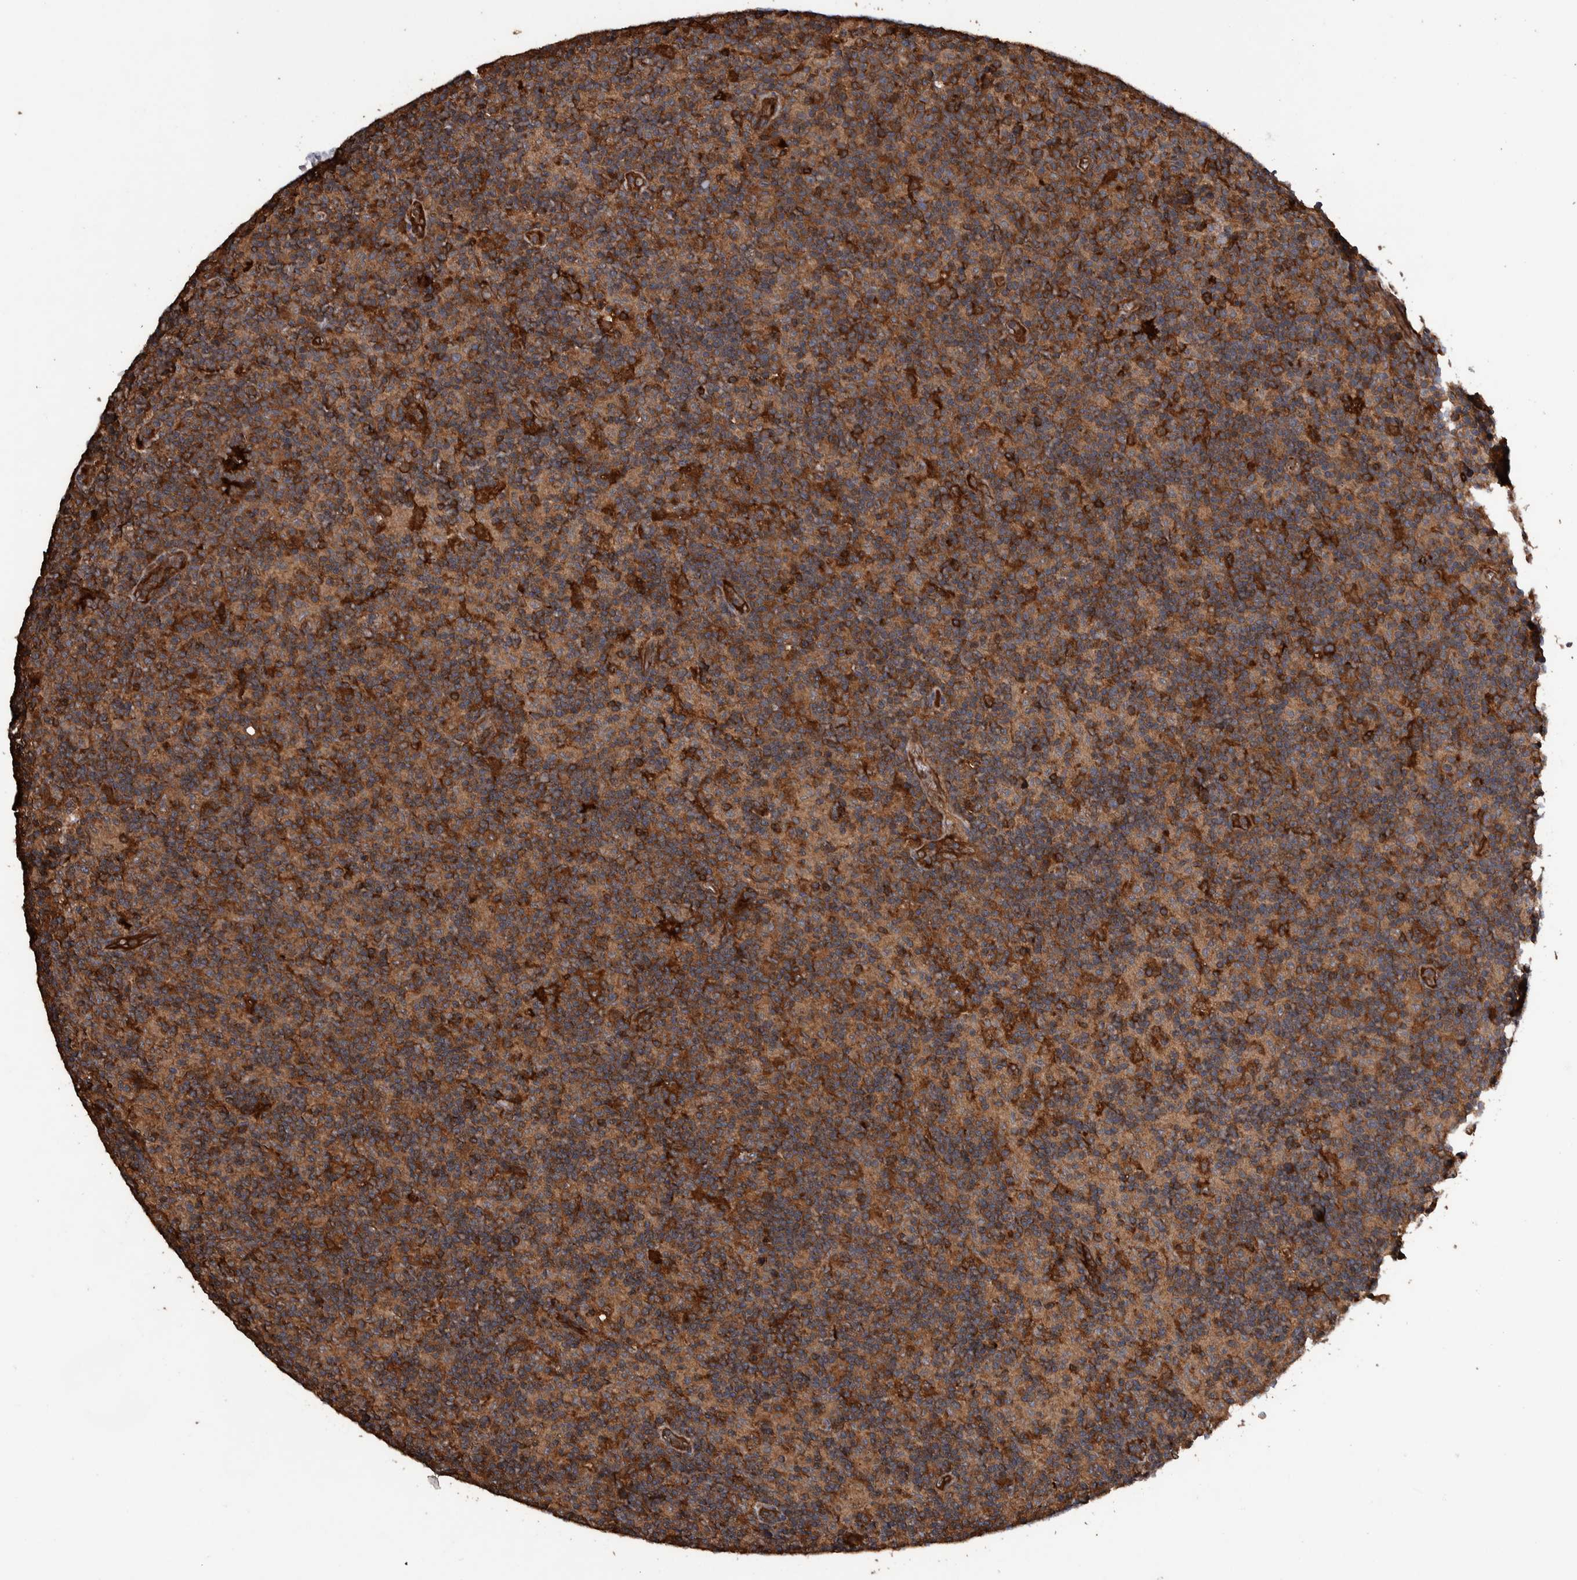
{"staining": {"intensity": "strong", "quantity": ">75%", "location": "cytoplasmic/membranous"}, "tissue": "lymph node", "cell_type": "Germinal center cells", "image_type": "normal", "snomed": [{"axis": "morphology", "description": "Normal tissue, NOS"}, {"axis": "morphology", "description": "Inflammation, NOS"}, {"axis": "topography", "description": "Lymph node"}], "caption": "This photomicrograph reveals IHC staining of benign human lymph node, with high strong cytoplasmic/membranous staining in about >75% of germinal center cells.", "gene": "ENSG00000251537", "patient": {"sex": "male", "age": 55}}